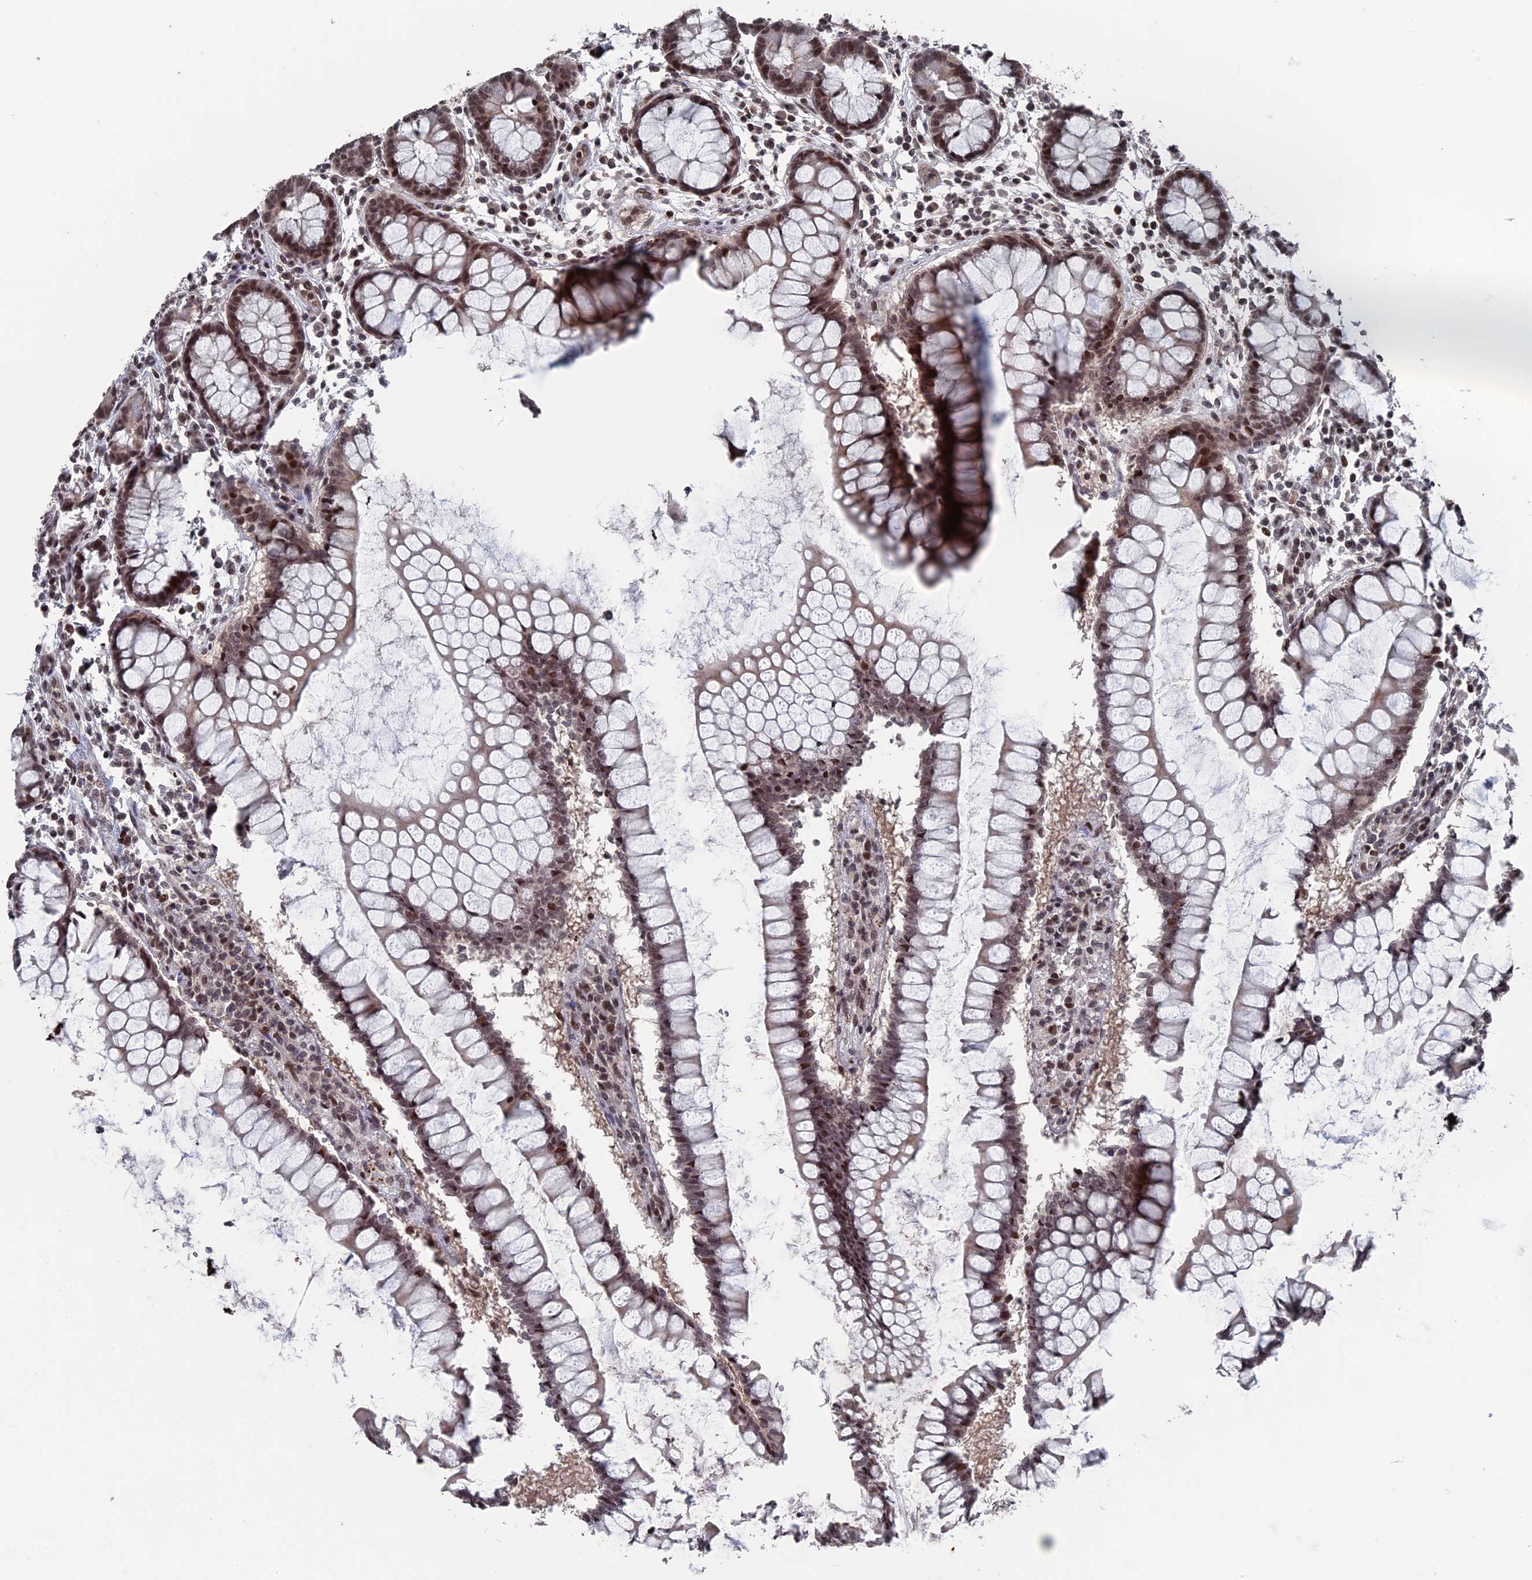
{"staining": {"intensity": "moderate", "quantity": ">75%", "location": "nuclear"}, "tissue": "colon", "cell_type": "Endothelial cells", "image_type": "normal", "snomed": [{"axis": "morphology", "description": "Normal tissue, NOS"}, {"axis": "morphology", "description": "Adenocarcinoma, NOS"}, {"axis": "topography", "description": "Colon"}], "caption": "Unremarkable colon shows moderate nuclear positivity in about >75% of endothelial cells Immunohistochemistry (ihc) stains the protein in brown and the nuclei are stained blue..", "gene": "NR2C2AP", "patient": {"sex": "female", "age": 55}}